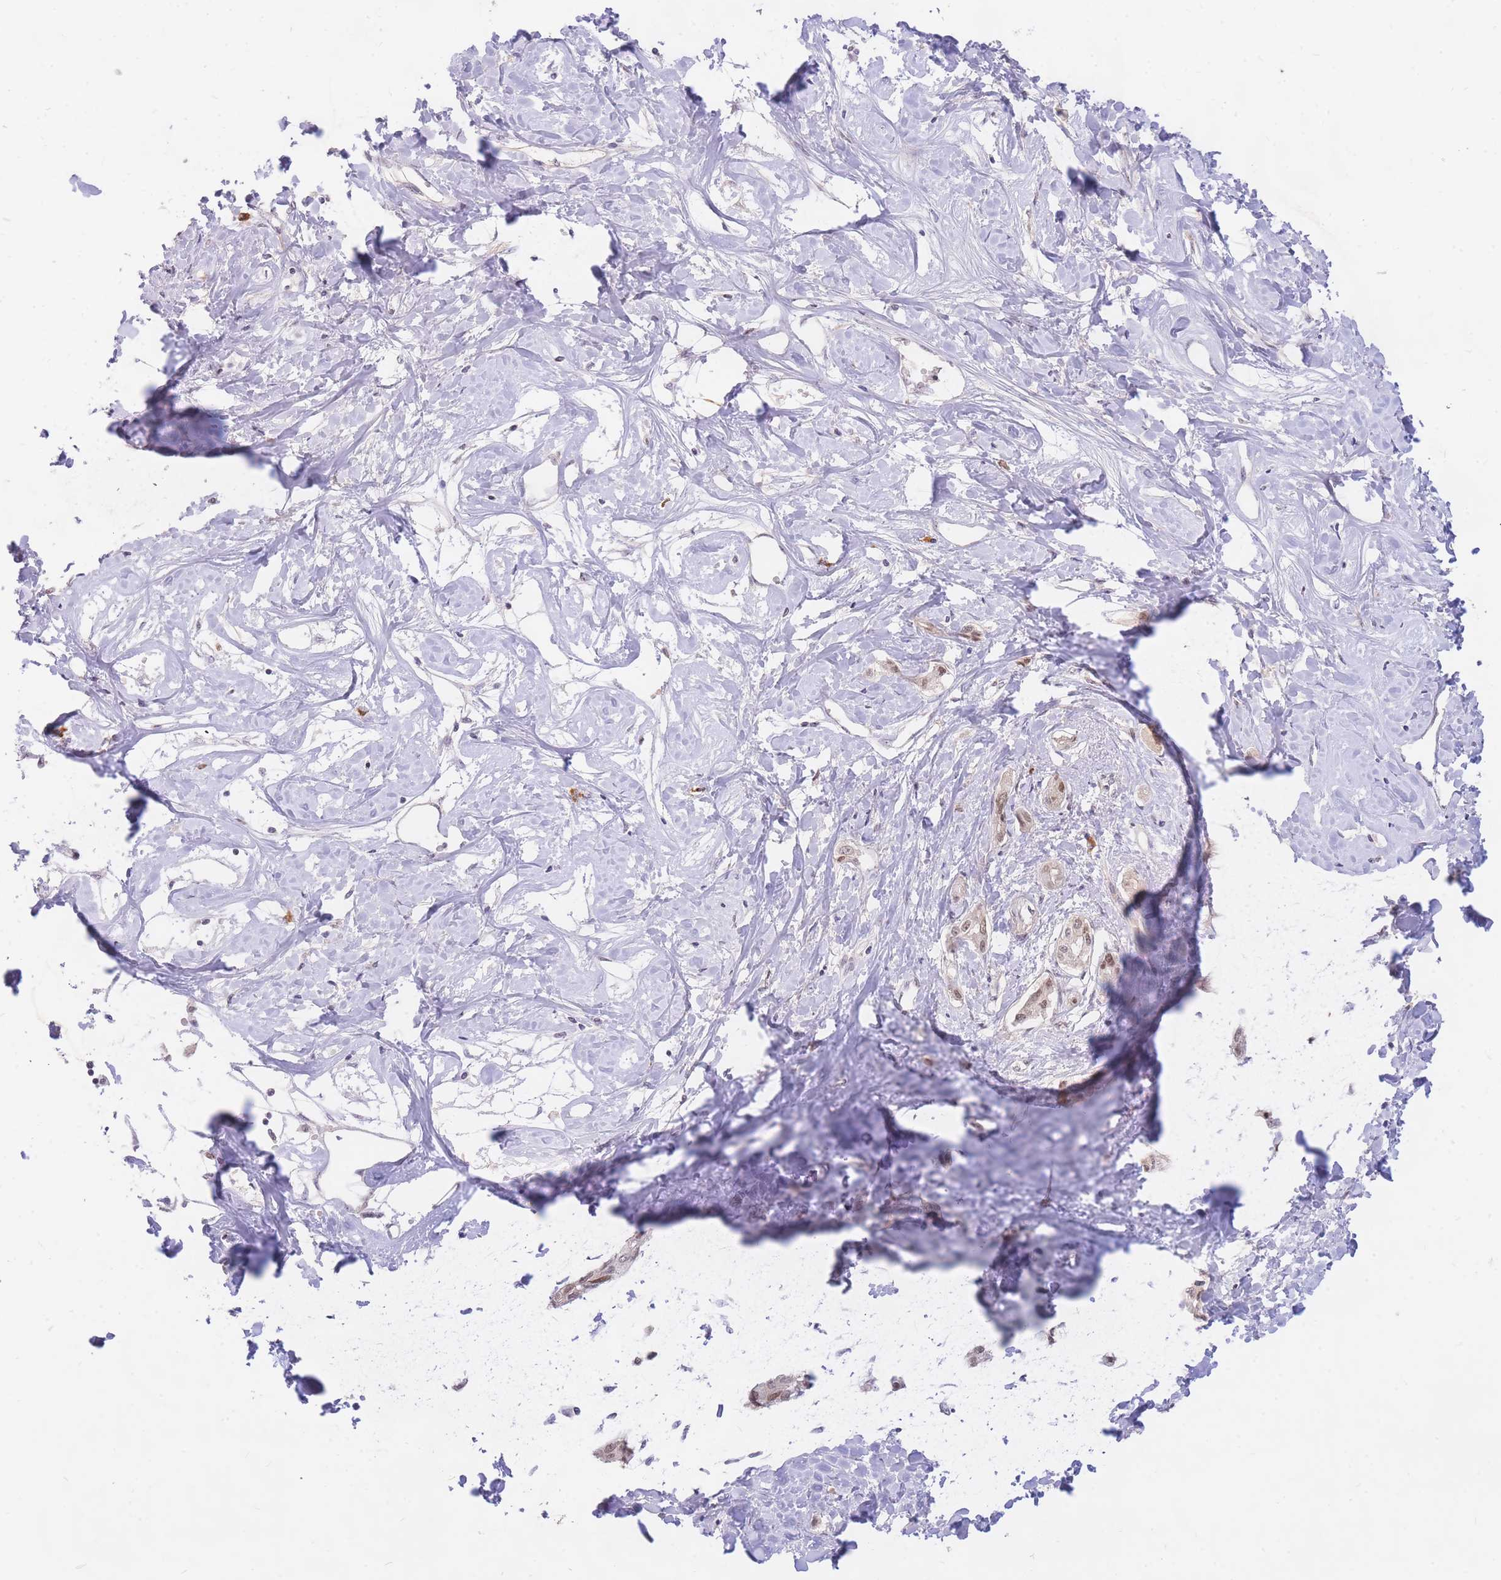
{"staining": {"intensity": "moderate", "quantity": "25%-75%", "location": "nuclear"}, "tissue": "liver cancer", "cell_type": "Tumor cells", "image_type": "cancer", "snomed": [{"axis": "morphology", "description": "Cholangiocarcinoma"}, {"axis": "topography", "description": "Liver"}], "caption": "Moderate nuclear staining for a protein is identified in approximately 25%-75% of tumor cells of liver cancer using immunohistochemistry (IHC).", "gene": "TLE2", "patient": {"sex": "male", "age": 59}}